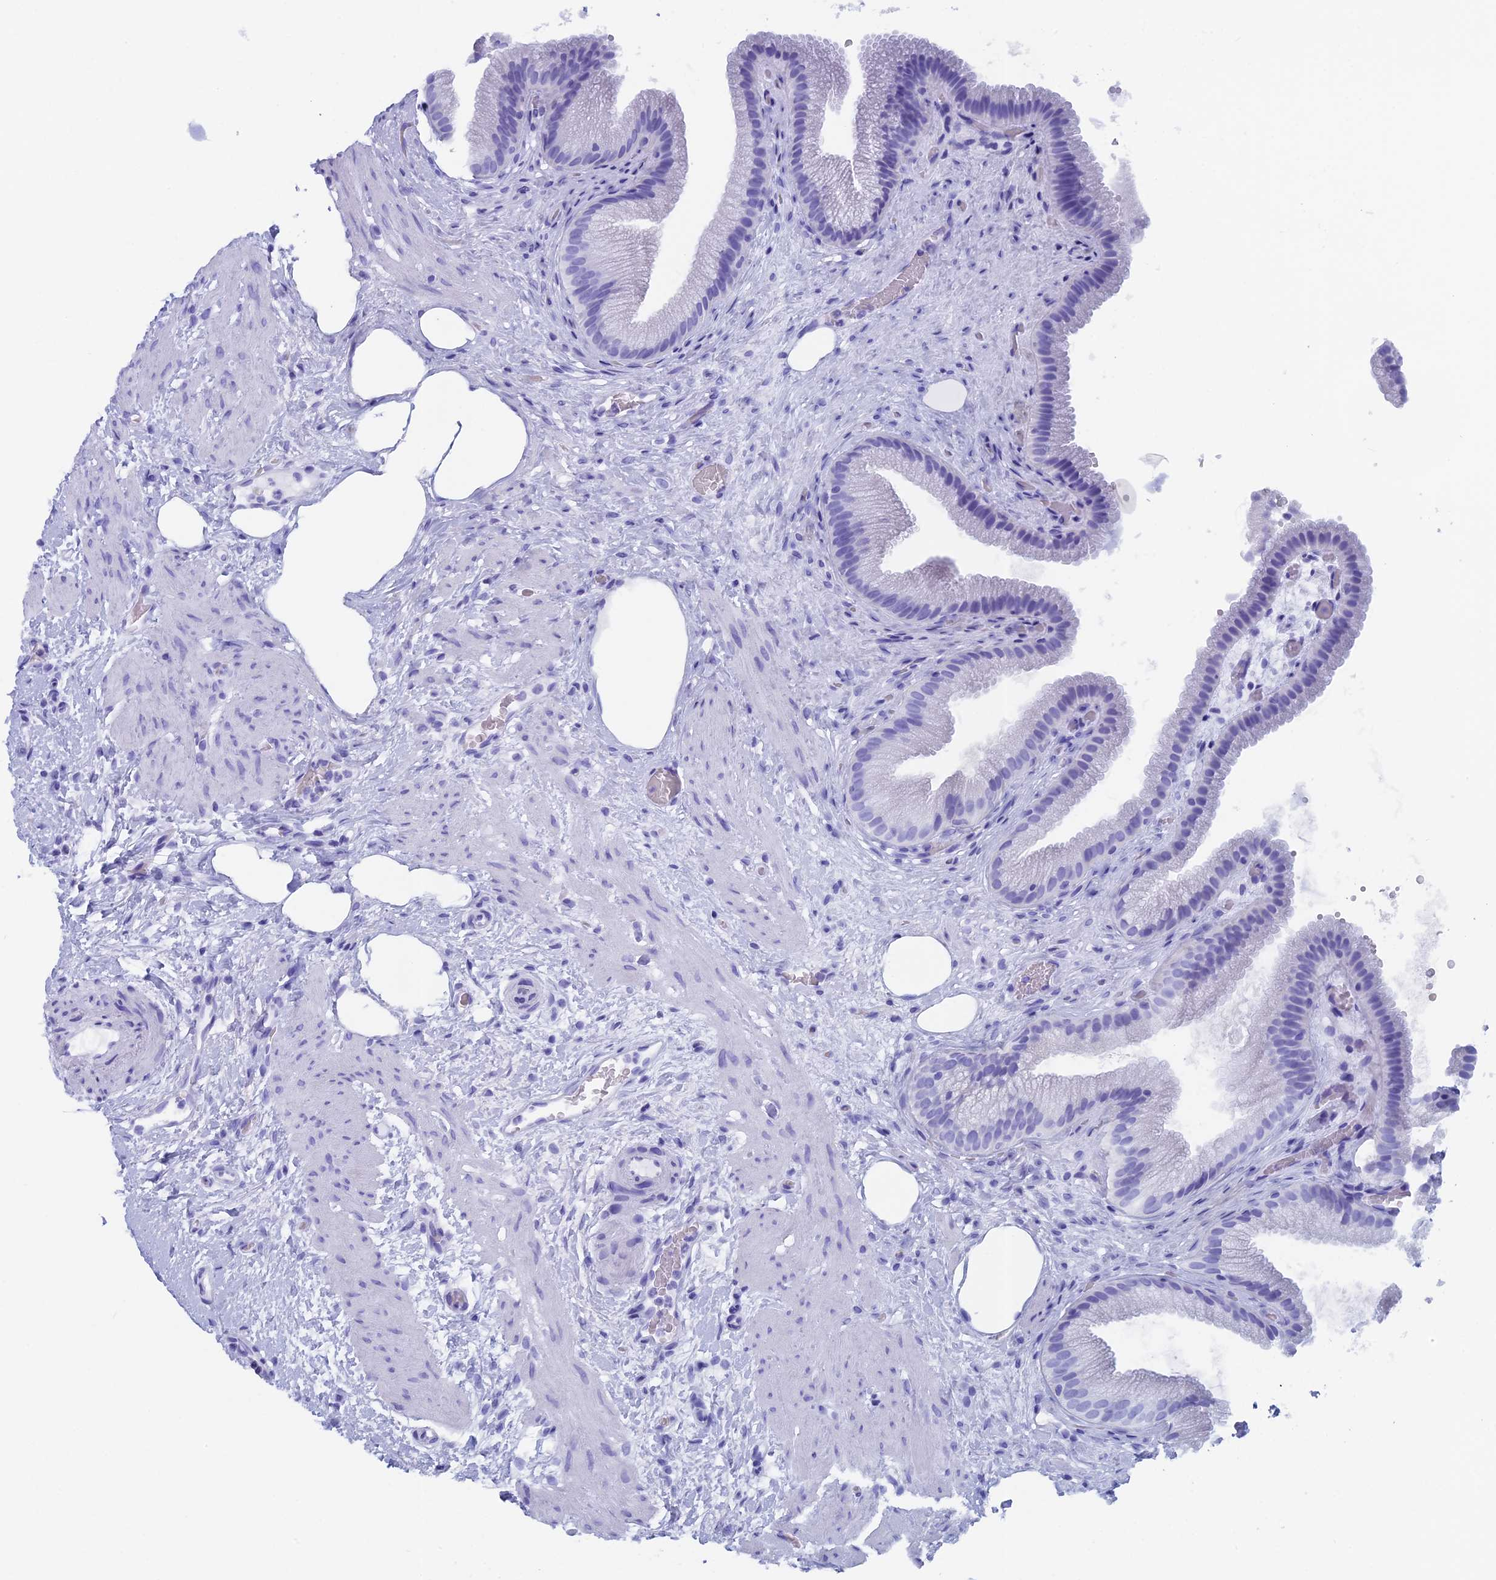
{"staining": {"intensity": "negative", "quantity": "none", "location": "none"}, "tissue": "gallbladder", "cell_type": "Glandular cells", "image_type": "normal", "snomed": [{"axis": "morphology", "description": "Normal tissue, NOS"}, {"axis": "morphology", "description": "Inflammation, NOS"}, {"axis": "topography", "description": "Gallbladder"}], "caption": "Gallbladder was stained to show a protein in brown. There is no significant staining in glandular cells. (Brightfield microscopy of DAB (3,3'-diaminobenzidine) immunohistochemistry at high magnification).", "gene": "CAPS", "patient": {"sex": "male", "age": 51}}